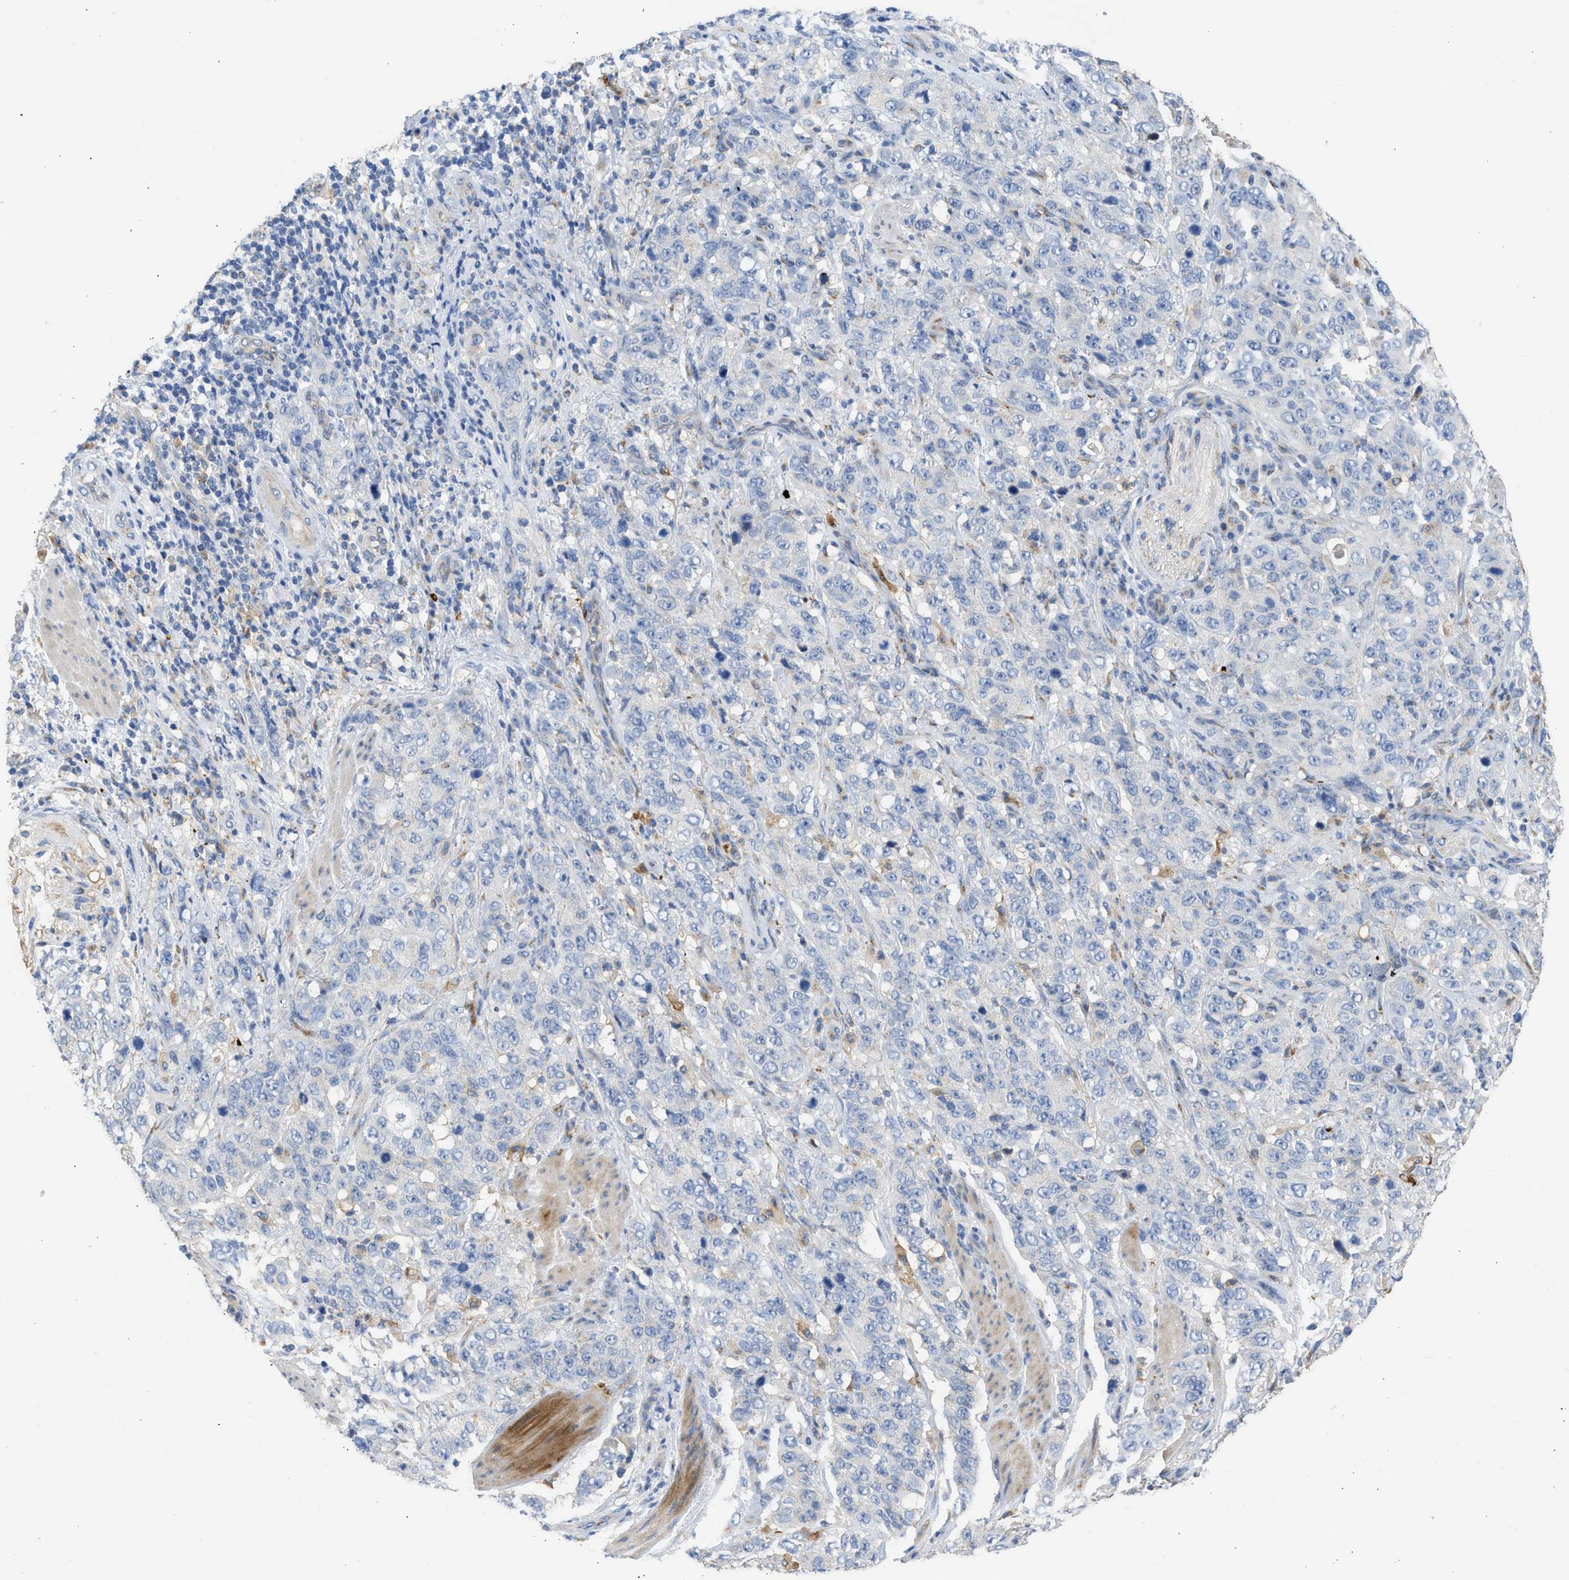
{"staining": {"intensity": "negative", "quantity": "none", "location": "none"}, "tissue": "stomach cancer", "cell_type": "Tumor cells", "image_type": "cancer", "snomed": [{"axis": "morphology", "description": "Adenocarcinoma, NOS"}, {"axis": "topography", "description": "Stomach"}], "caption": "Immunohistochemistry (IHC) of human stomach cancer reveals no expression in tumor cells. Nuclei are stained in blue.", "gene": "IPO8", "patient": {"sex": "male", "age": 48}}